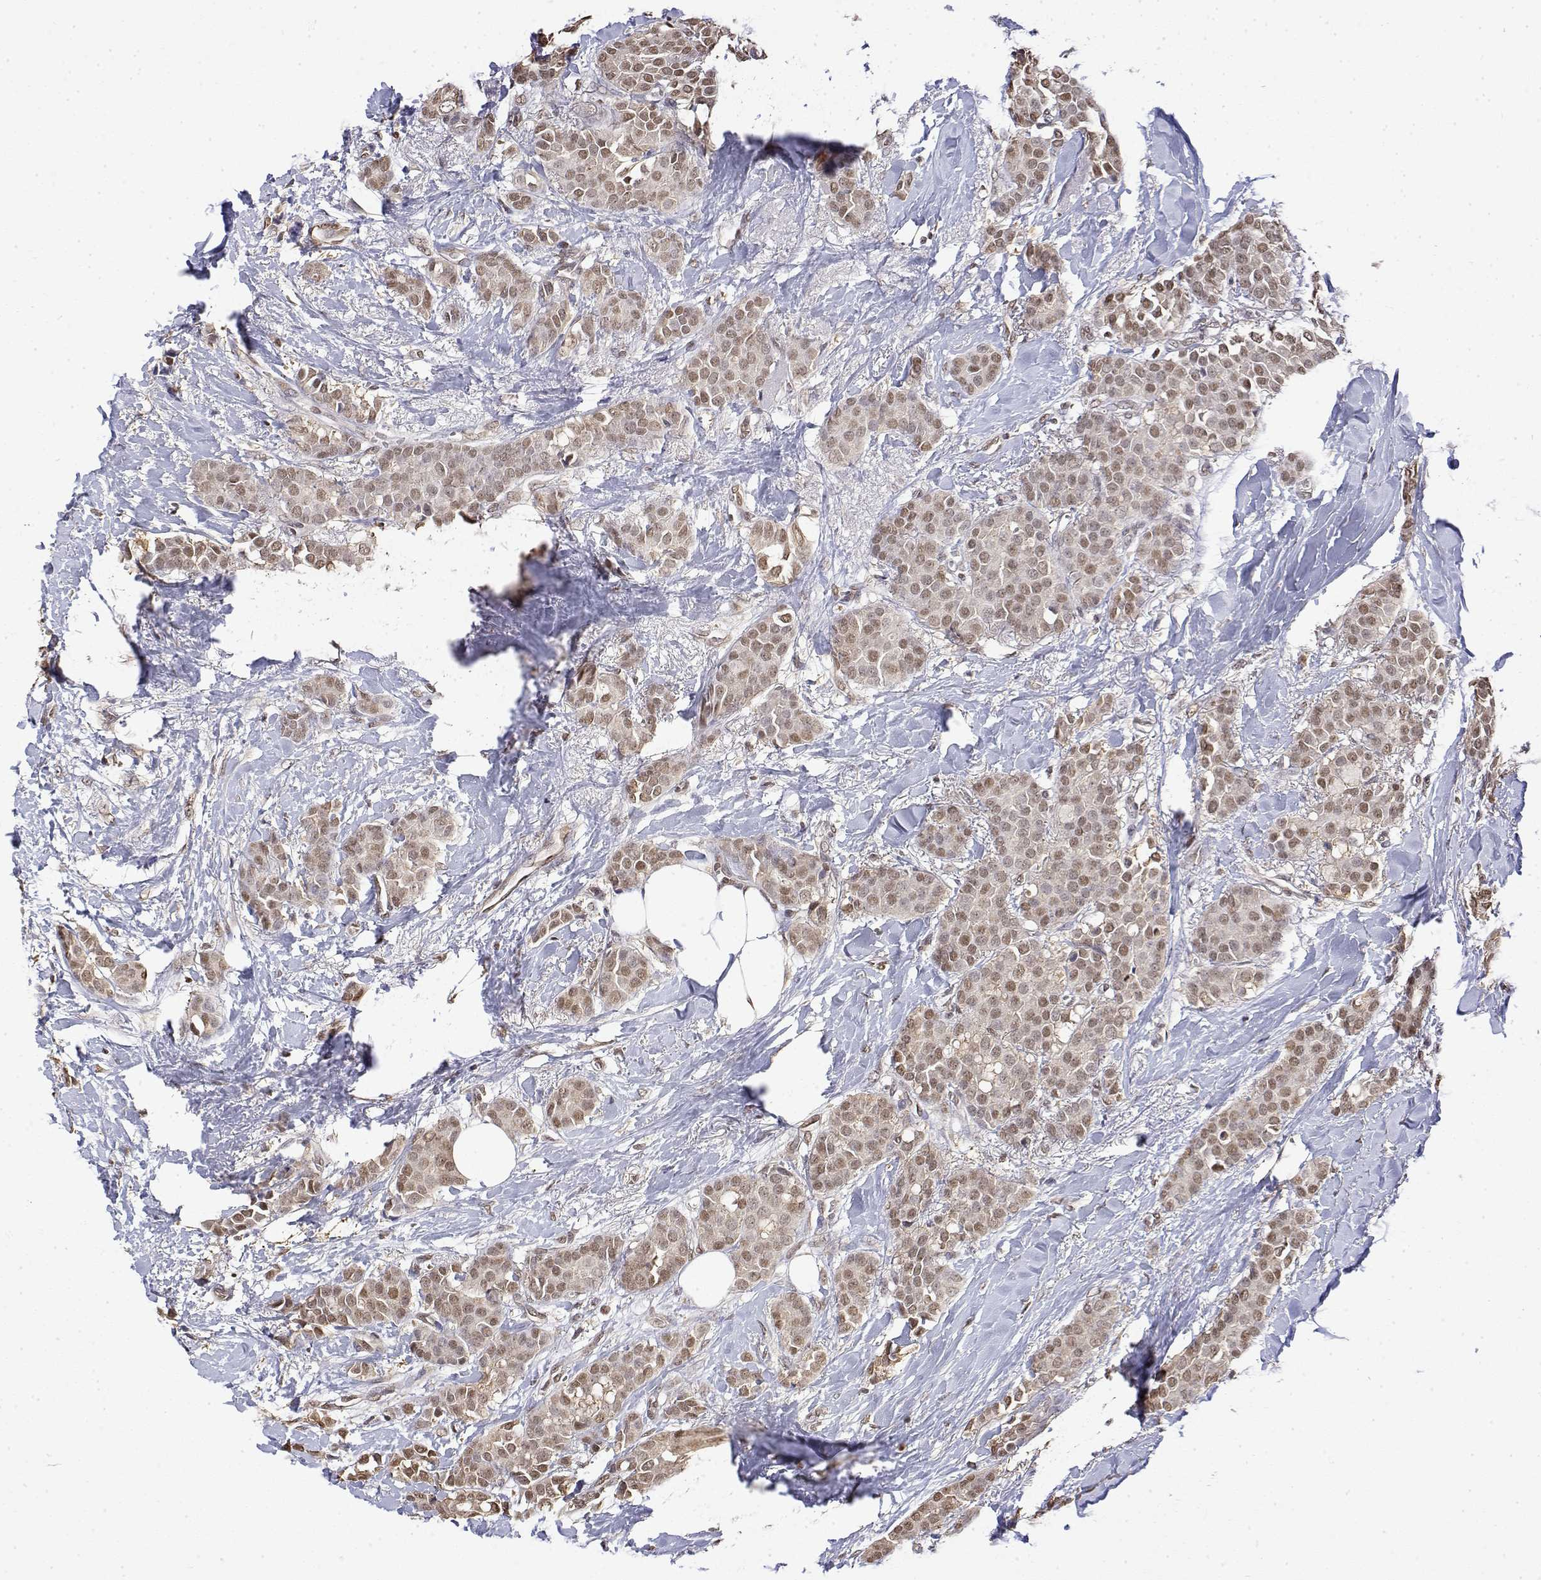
{"staining": {"intensity": "moderate", "quantity": ">75%", "location": "nuclear"}, "tissue": "breast cancer", "cell_type": "Tumor cells", "image_type": "cancer", "snomed": [{"axis": "morphology", "description": "Duct carcinoma"}, {"axis": "topography", "description": "Breast"}], "caption": "The photomicrograph shows immunohistochemical staining of breast cancer (invasive ductal carcinoma). There is moderate nuclear expression is appreciated in about >75% of tumor cells.", "gene": "TPI1", "patient": {"sex": "female", "age": 79}}